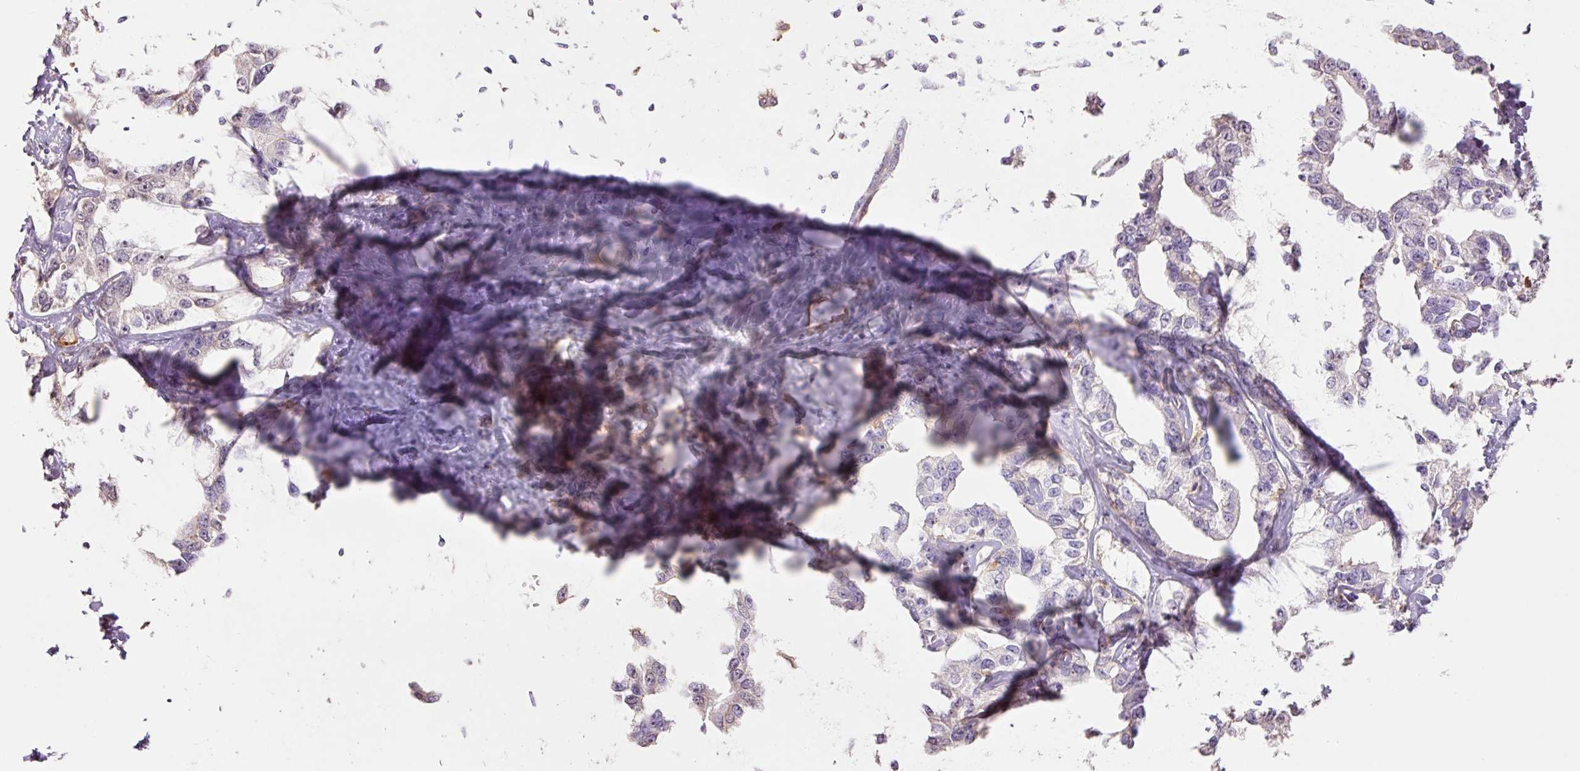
{"staining": {"intensity": "negative", "quantity": "none", "location": "none"}, "tissue": "liver cancer", "cell_type": "Tumor cells", "image_type": "cancer", "snomed": [{"axis": "morphology", "description": "Cholangiocarcinoma"}, {"axis": "topography", "description": "Liver"}], "caption": "An image of liver cholangiocarcinoma stained for a protein displays no brown staining in tumor cells.", "gene": "SLC1A4", "patient": {"sex": "male", "age": 59}}